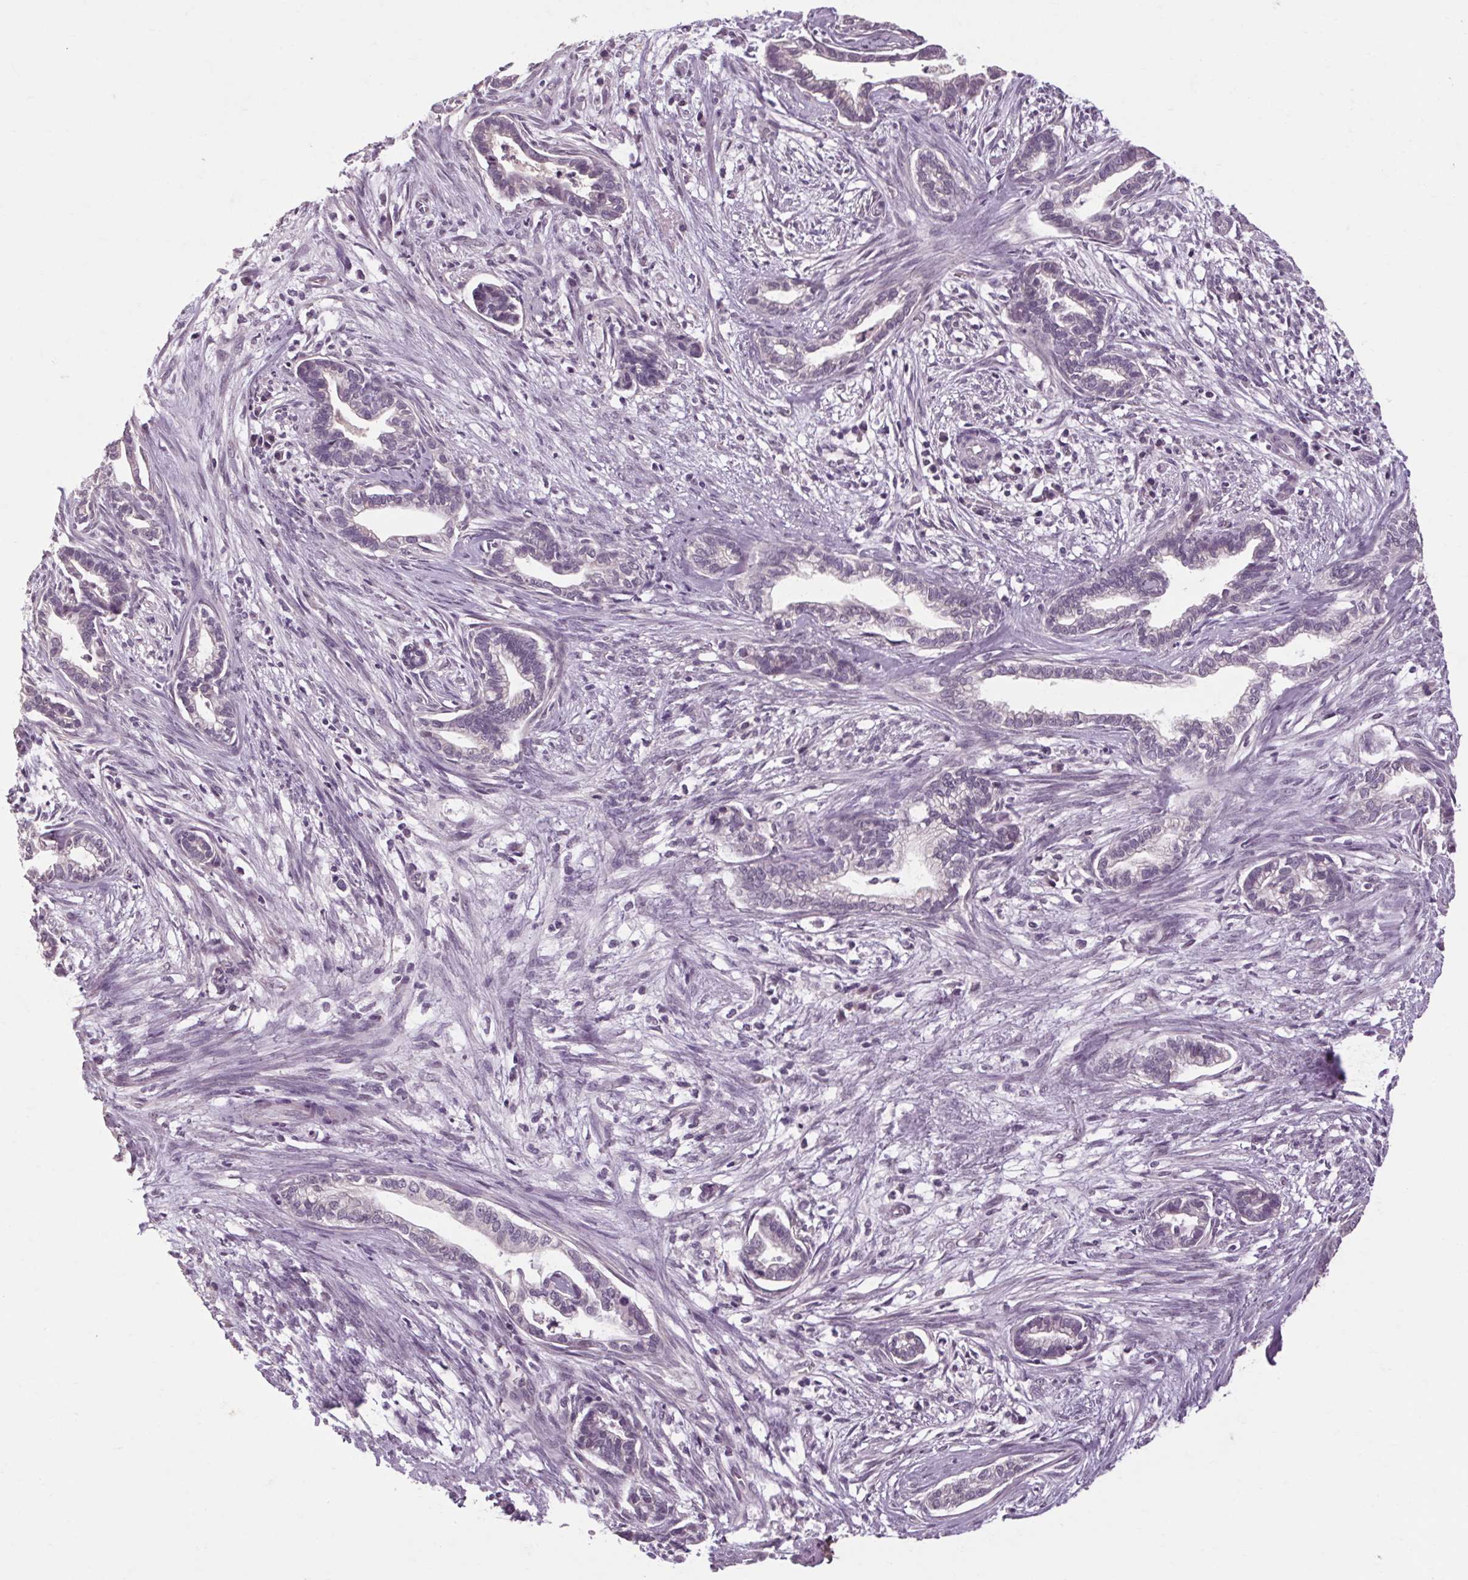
{"staining": {"intensity": "negative", "quantity": "none", "location": "none"}, "tissue": "cervical cancer", "cell_type": "Tumor cells", "image_type": "cancer", "snomed": [{"axis": "morphology", "description": "Adenocarcinoma, NOS"}, {"axis": "topography", "description": "Cervix"}], "caption": "Image shows no significant protein staining in tumor cells of cervical cancer (adenocarcinoma).", "gene": "POMC", "patient": {"sex": "female", "age": 62}}